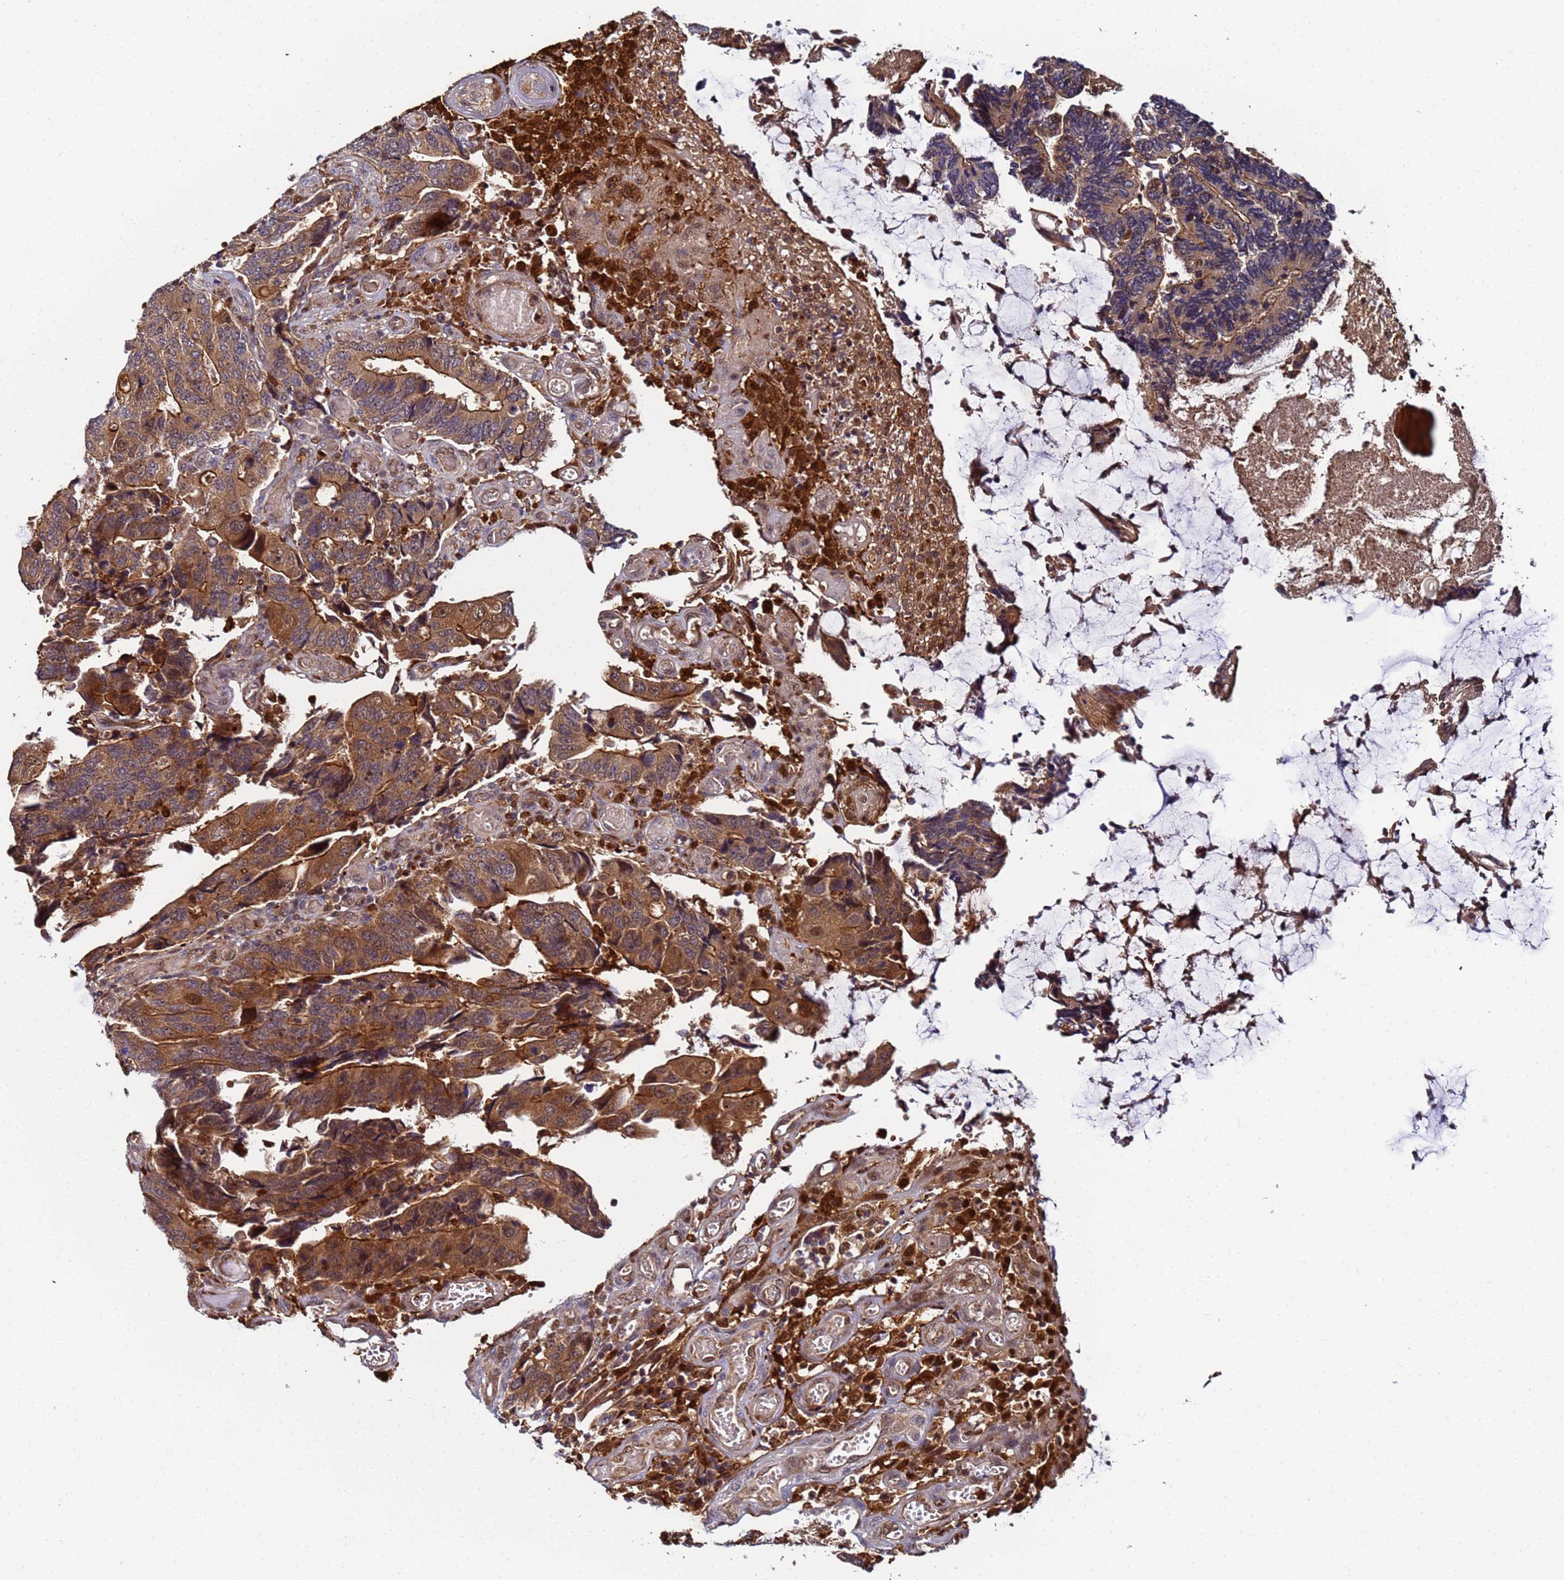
{"staining": {"intensity": "moderate", "quantity": ">75%", "location": "cytoplasmic/membranous"}, "tissue": "colorectal cancer", "cell_type": "Tumor cells", "image_type": "cancer", "snomed": [{"axis": "morphology", "description": "Adenocarcinoma, NOS"}, {"axis": "topography", "description": "Colon"}], "caption": "The histopathology image demonstrates a brown stain indicating the presence of a protein in the cytoplasmic/membranous of tumor cells in colorectal adenocarcinoma. (DAB = brown stain, brightfield microscopy at high magnification).", "gene": "CCDC127", "patient": {"sex": "male", "age": 87}}